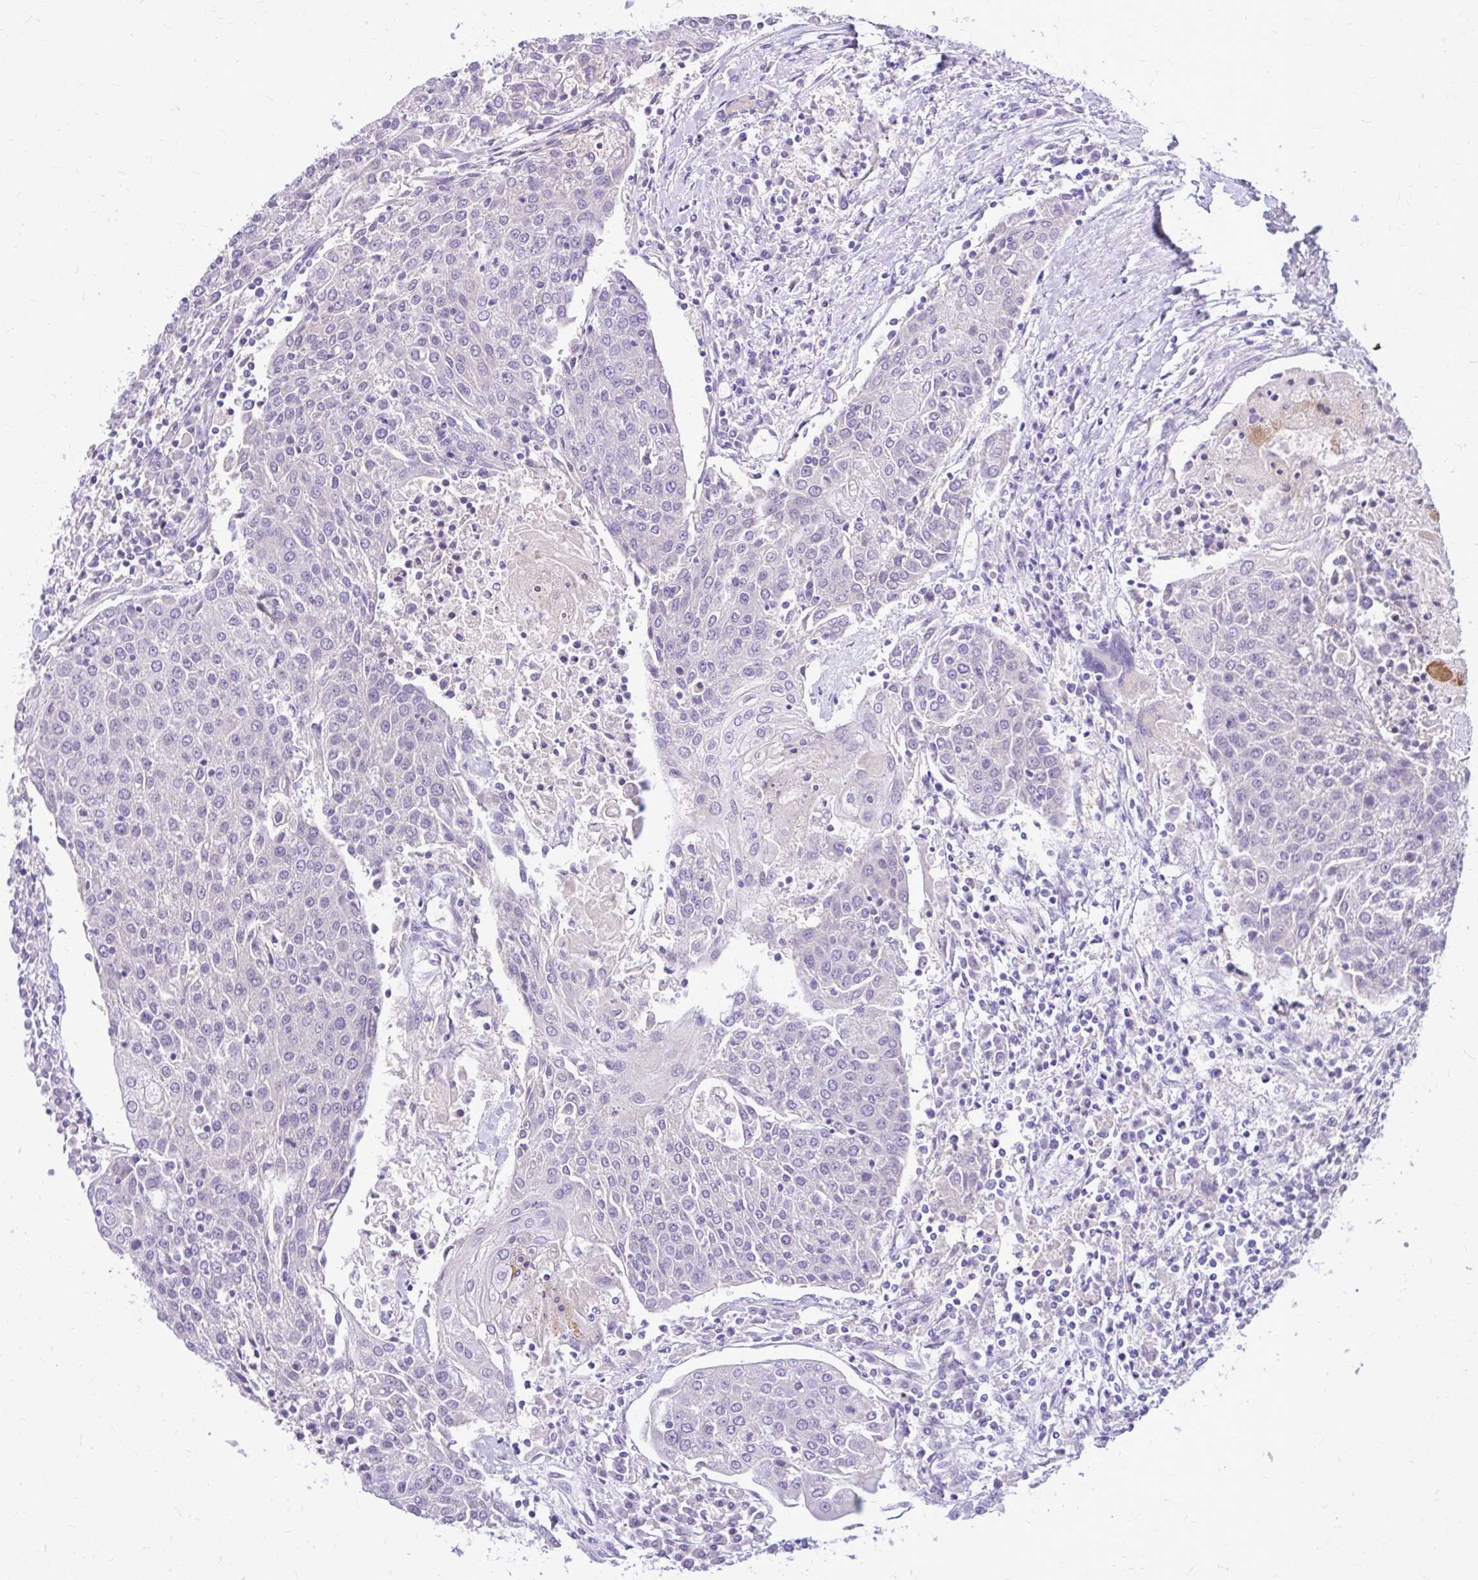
{"staining": {"intensity": "negative", "quantity": "none", "location": "none"}, "tissue": "urothelial cancer", "cell_type": "Tumor cells", "image_type": "cancer", "snomed": [{"axis": "morphology", "description": "Urothelial carcinoma, High grade"}, {"axis": "topography", "description": "Urinary bladder"}], "caption": "Immunohistochemical staining of human urothelial cancer exhibits no significant expression in tumor cells. The staining was performed using DAB to visualize the protein expression in brown, while the nuclei were stained in blue with hematoxylin (Magnification: 20x).", "gene": "MAP1LC3A", "patient": {"sex": "female", "age": 85}}